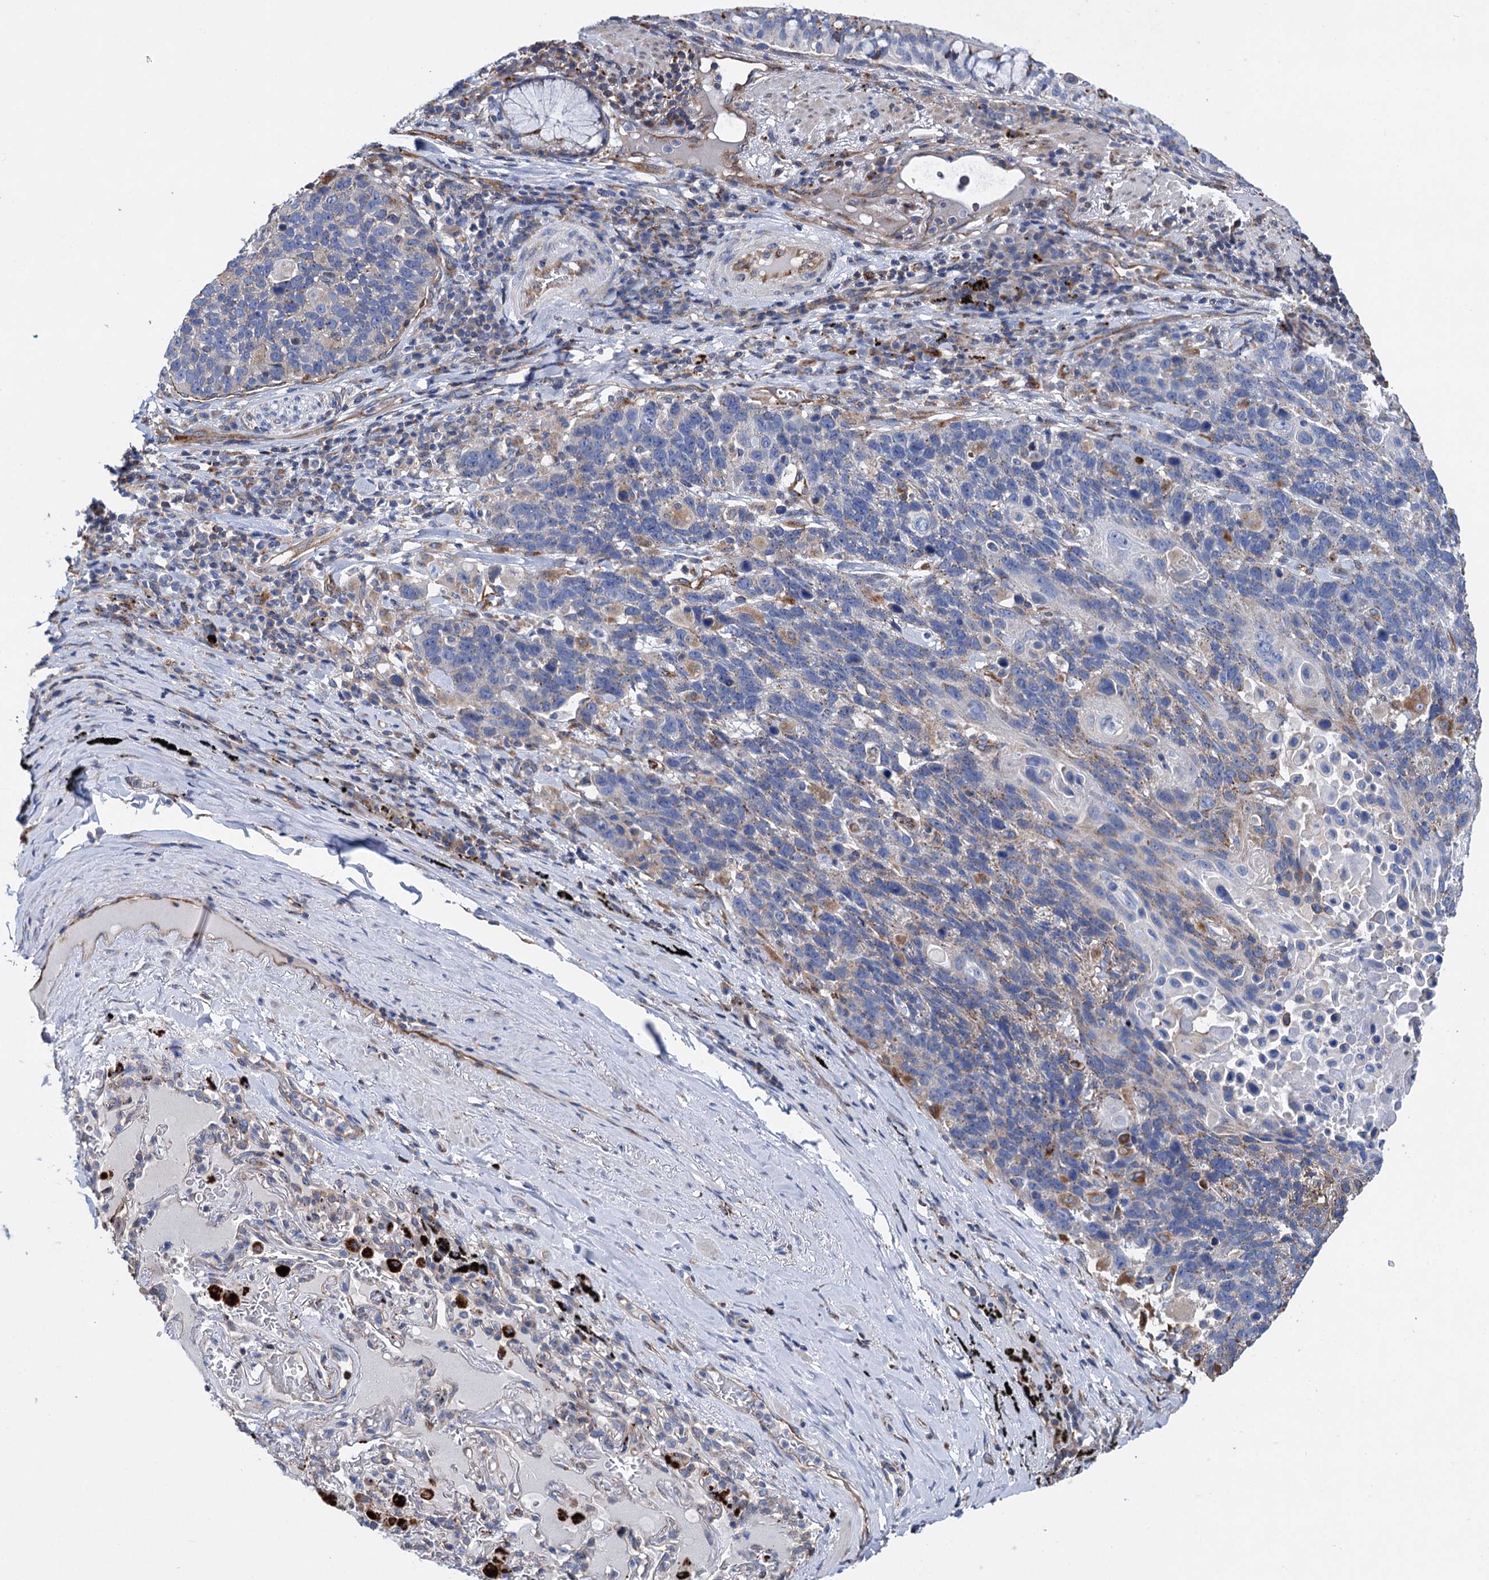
{"staining": {"intensity": "negative", "quantity": "none", "location": "none"}, "tissue": "lung cancer", "cell_type": "Tumor cells", "image_type": "cancer", "snomed": [{"axis": "morphology", "description": "Squamous cell carcinoma, NOS"}, {"axis": "topography", "description": "Lung"}], "caption": "Tumor cells show no significant positivity in lung cancer (squamous cell carcinoma).", "gene": "SCPEP1", "patient": {"sex": "male", "age": 66}}